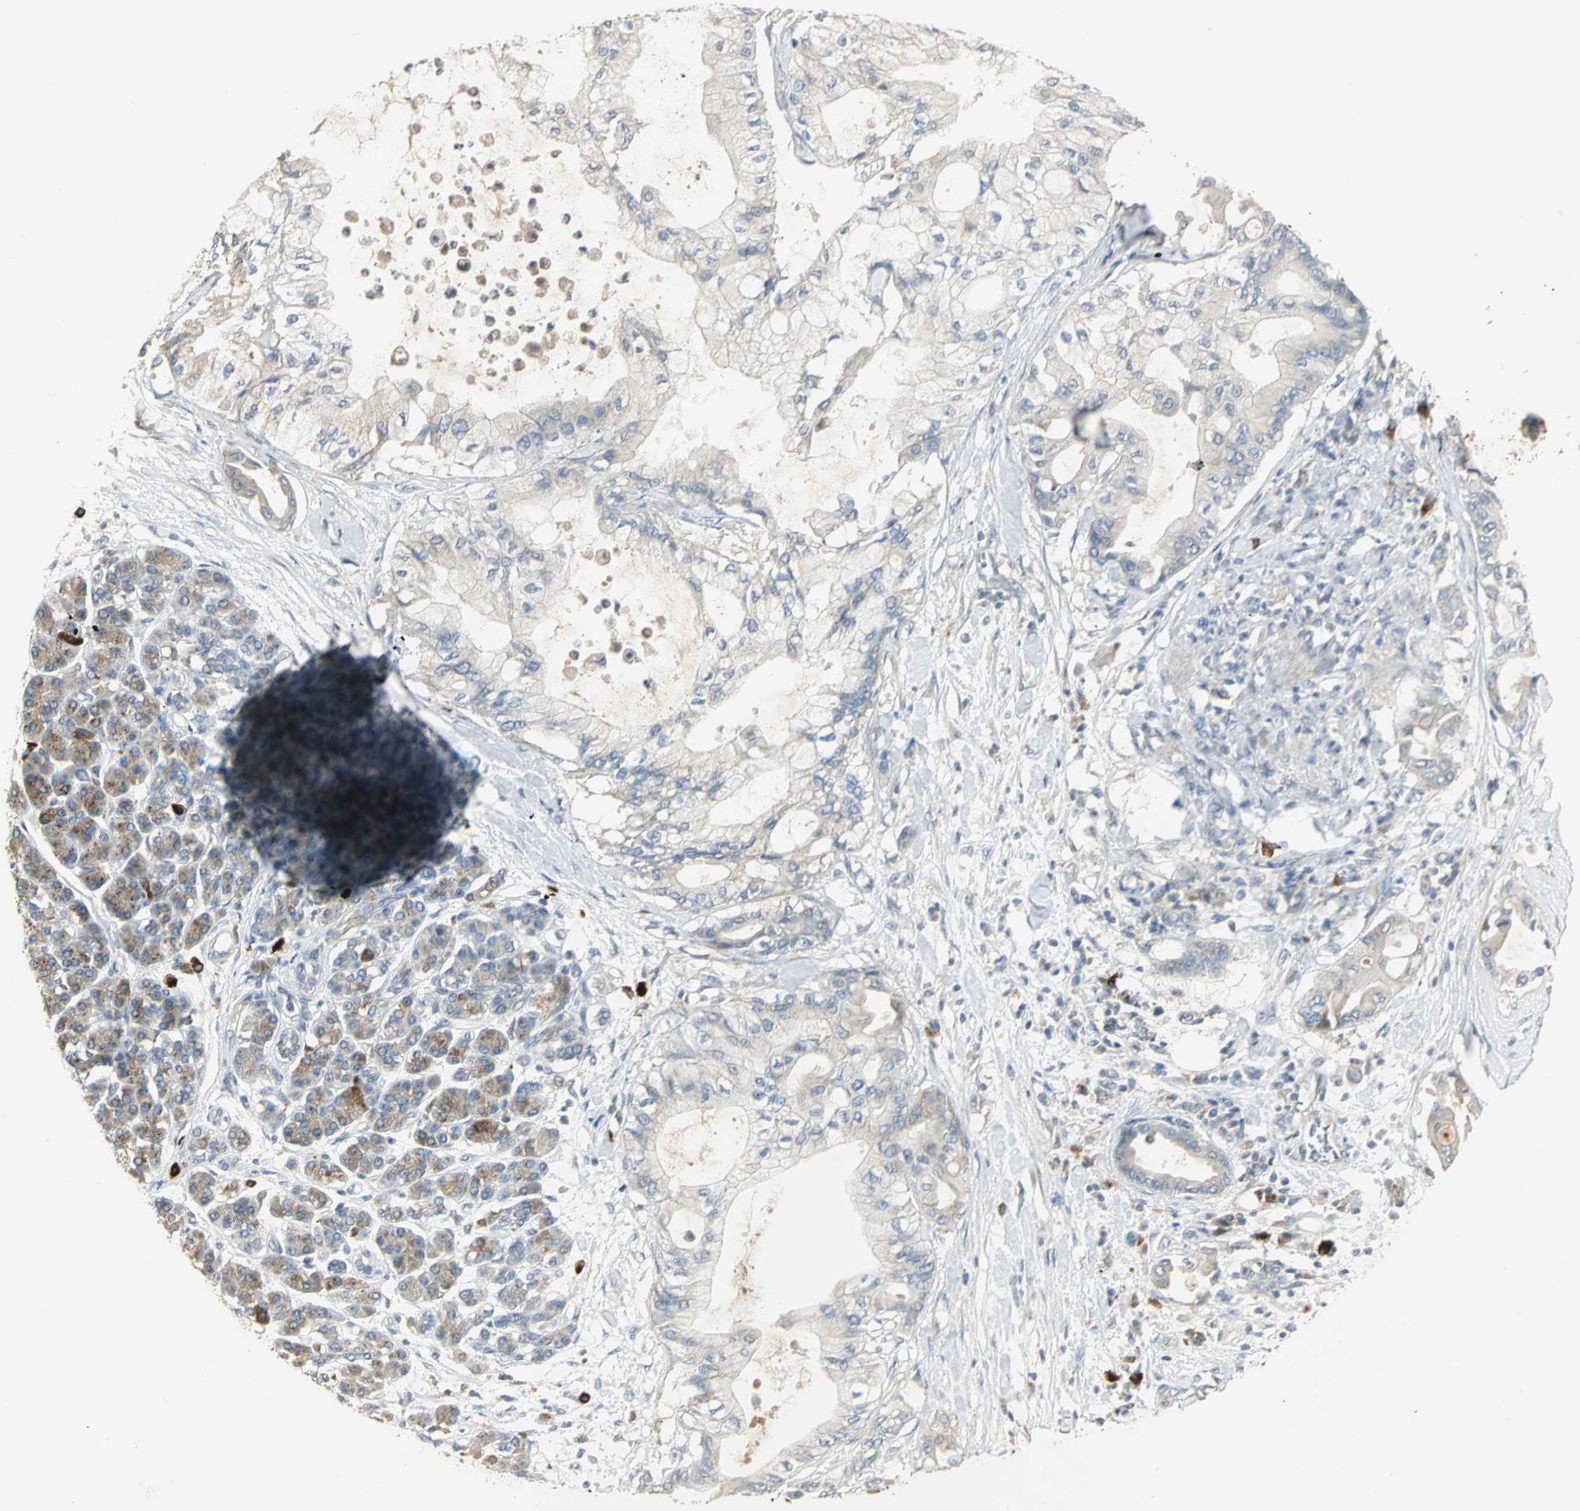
{"staining": {"intensity": "weak", "quantity": "<25%", "location": "cytoplasmic/membranous"}, "tissue": "pancreatic cancer", "cell_type": "Tumor cells", "image_type": "cancer", "snomed": [{"axis": "morphology", "description": "Adenocarcinoma, NOS"}, {"axis": "morphology", "description": "Adenocarcinoma, metastatic, NOS"}, {"axis": "topography", "description": "Lymph node"}, {"axis": "topography", "description": "Pancreas"}, {"axis": "topography", "description": "Duodenum"}], "caption": "High power microscopy photomicrograph of an immunohistochemistry (IHC) histopathology image of pancreatic metastatic adenocarcinoma, revealing no significant positivity in tumor cells.", "gene": "PROC", "patient": {"sex": "female", "age": 64}}